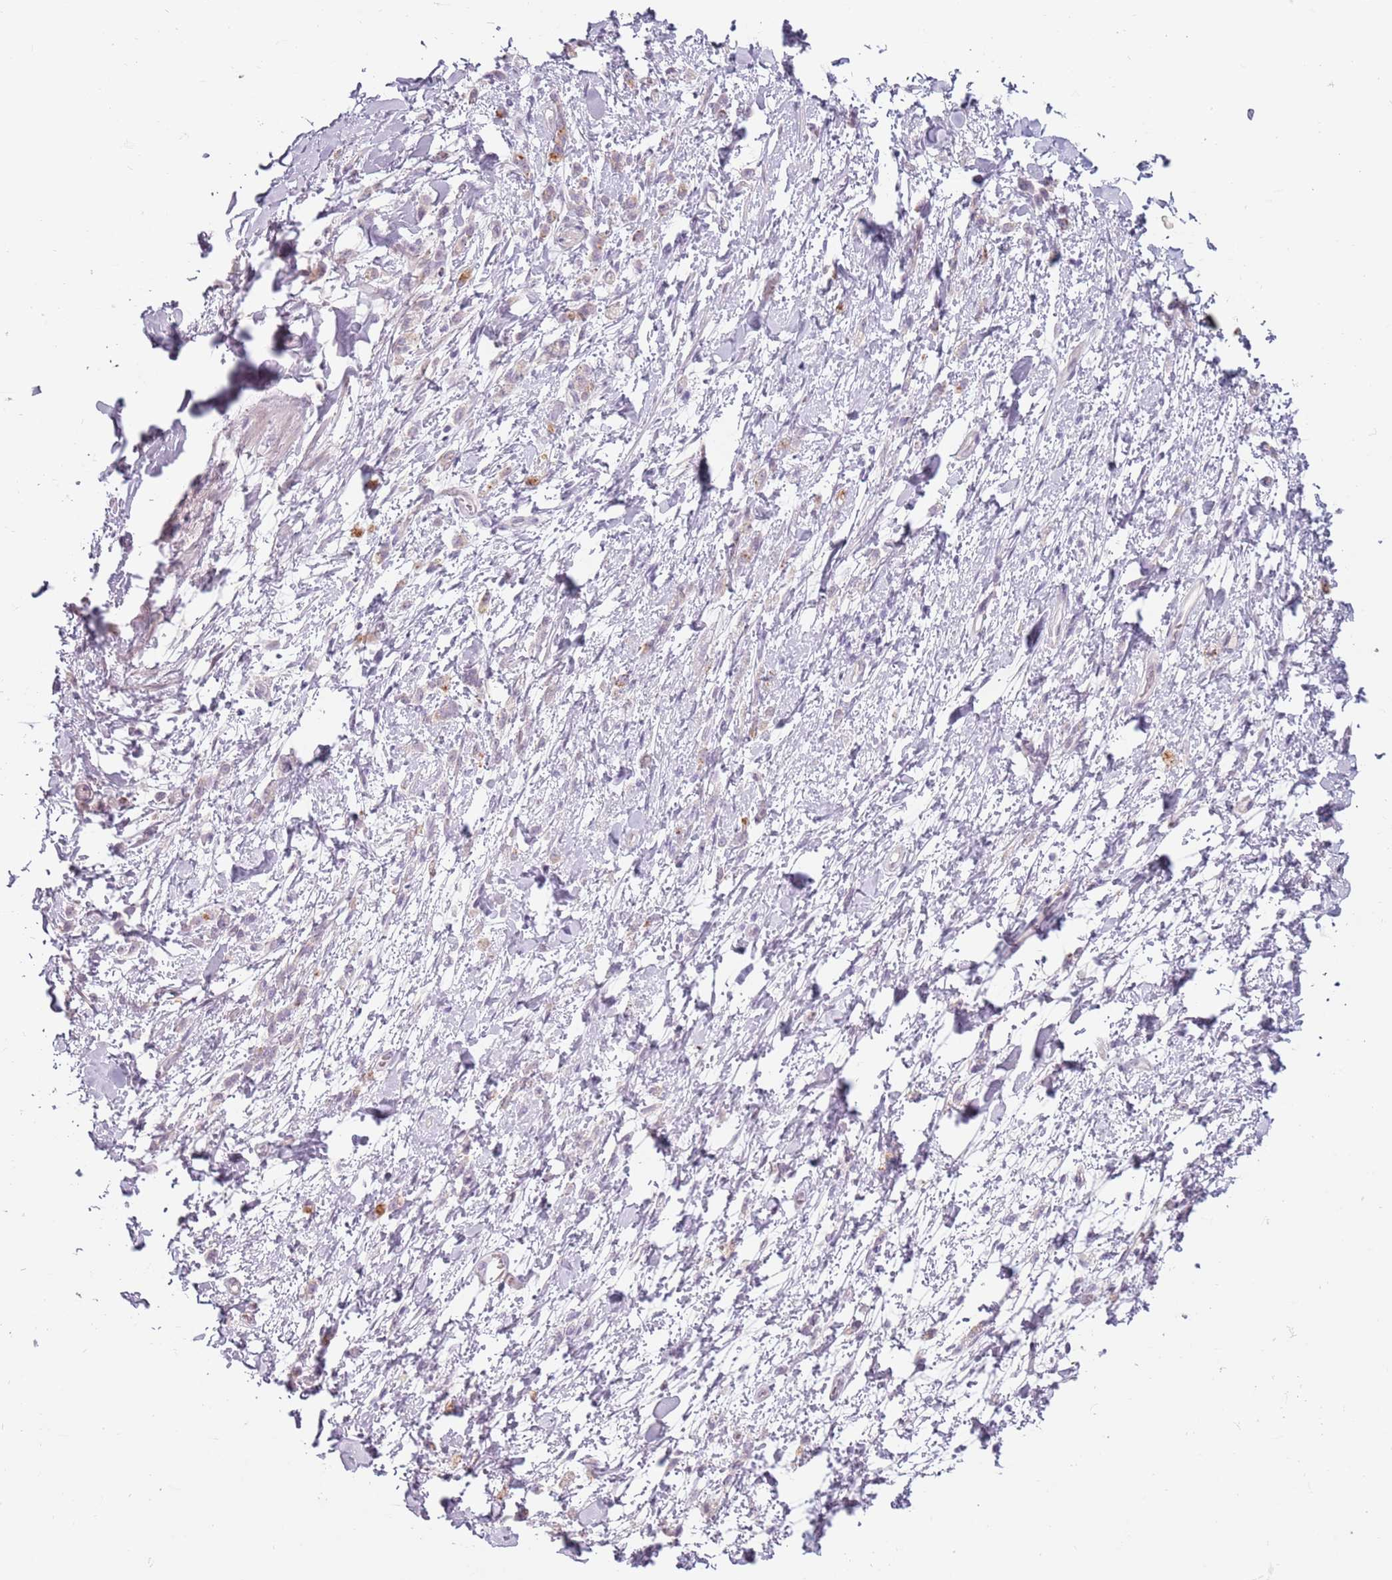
{"staining": {"intensity": "negative", "quantity": "none", "location": "none"}, "tissue": "stomach cancer", "cell_type": "Tumor cells", "image_type": "cancer", "snomed": [{"axis": "morphology", "description": "Adenocarcinoma, NOS"}, {"axis": "topography", "description": "Stomach"}], "caption": "Tumor cells are negative for protein expression in human stomach cancer.", "gene": "RFX2", "patient": {"sex": "female", "age": 60}}